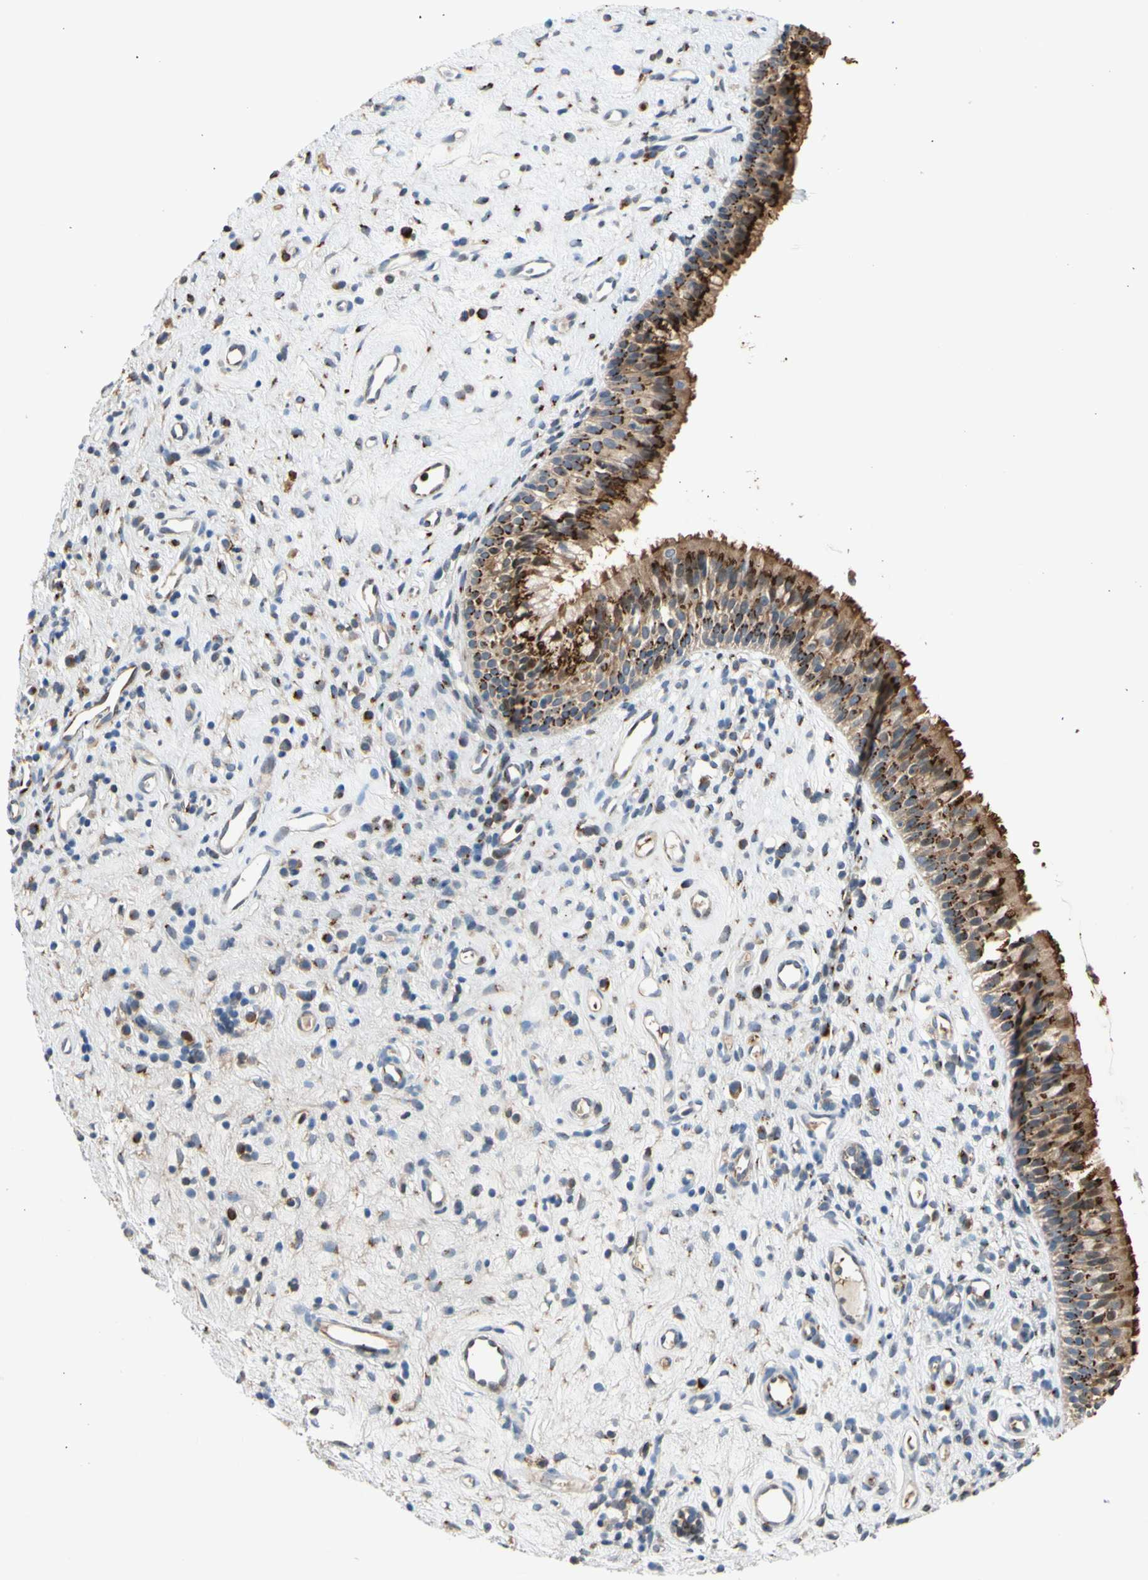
{"staining": {"intensity": "strong", "quantity": ">75%", "location": "cytoplasmic/membranous"}, "tissue": "nasopharynx", "cell_type": "Respiratory epithelial cells", "image_type": "normal", "snomed": [{"axis": "morphology", "description": "Normal tissue, NOS"}, {"axis": "morphology", "description": "Inflammation, NOS"}, {"axis": "topography", "description": "Nasopharynx"}], "caption": "Benign nasopharynx exhibits strong cytoplasmic/membranous expression in about >75% of respiratory epithelial cells, visualized by immunohistochemistry. Nuclei are stained in blue.", "gene": "GALNT5", "patient": {"sex": "male", "age": 48}}